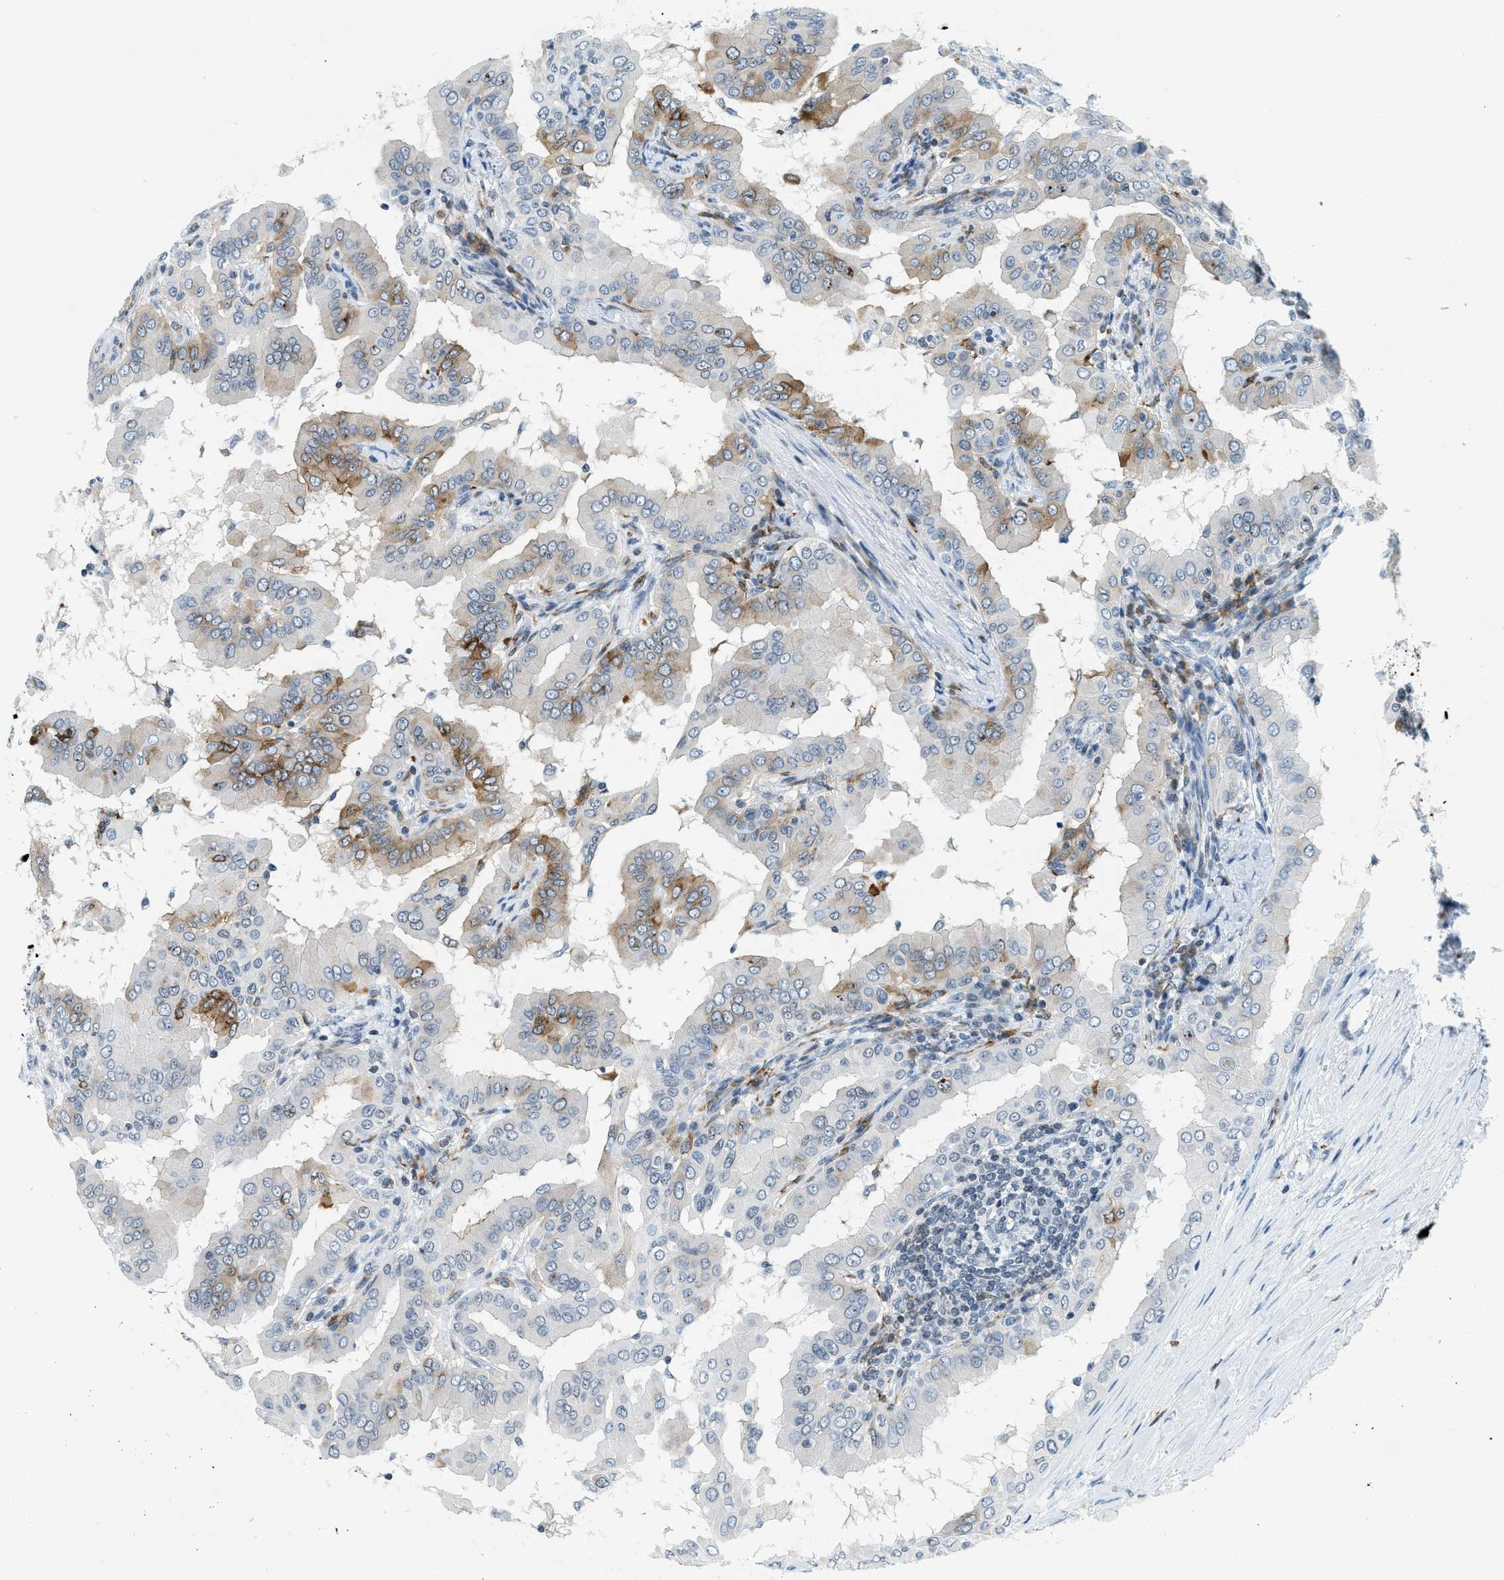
{"staining": {"intensity": "moderate", "quantity": "25%-75%", "location": "cytoplasmic/membranous"}, "tissue": "thyroid cancer", "cell_type": "Tumor cells", "image_type": "cancer", "snomed": [{"axis": "morphology", "description": "Papillary adenocarcinoma, NOS"}, {"axis": "topography", "description": "Thyroid gland"}], "caption": "High-power microscopy captured an immunohistochemistry (IHC) micrograph of thyroid cancer (papillary adenocarcinoma), revealing moderate cytoplasmic/membranous staining in approximately 25%-75% of tumor cells. (DAB IHC with brightfield microscopy, high magnification).", "gene": "UVRAG", "patient": {"sex": "male", "age": 33}}